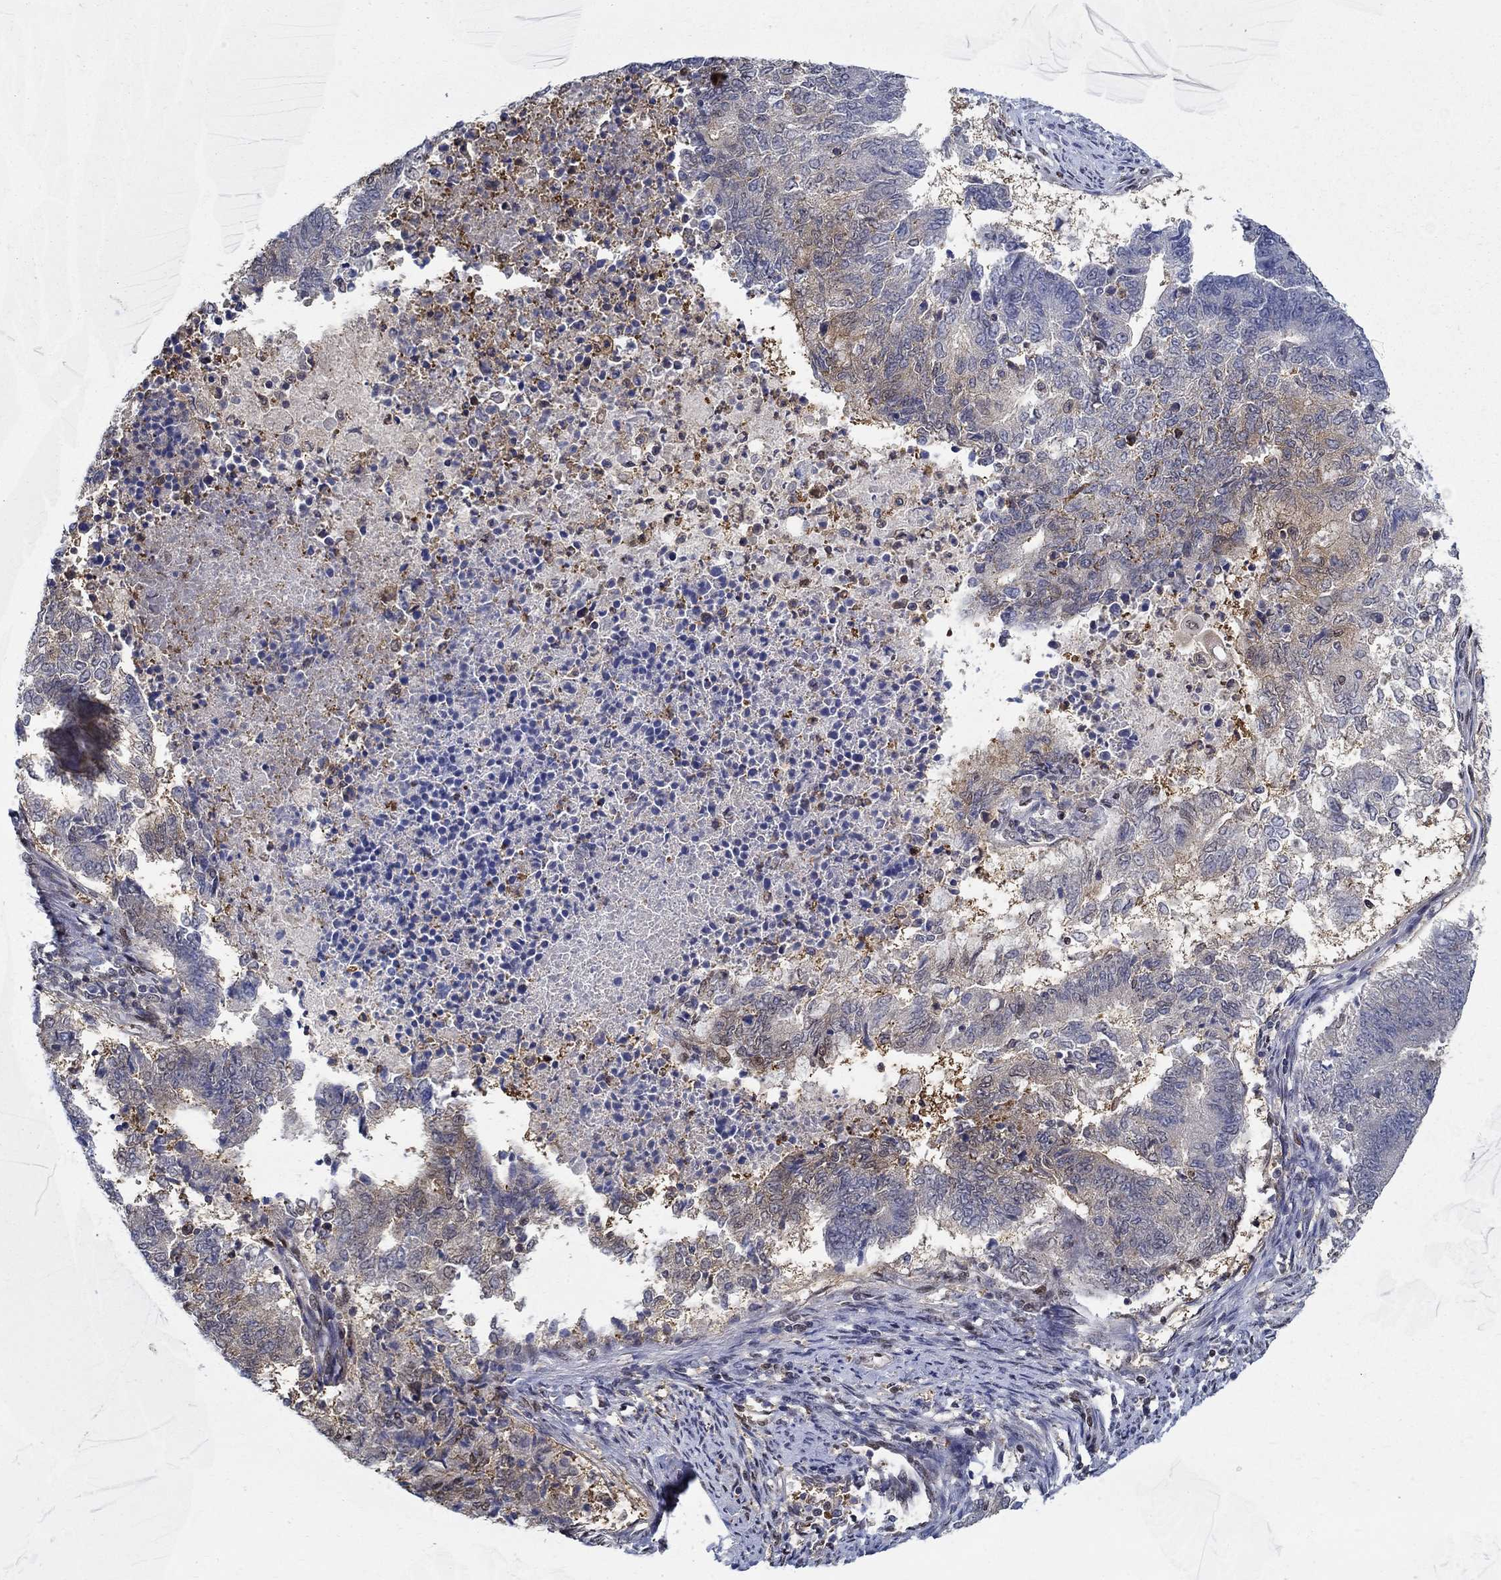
{"staining": {"intensity": "weak", "quantity": "25%-75%", "location": "cytoplasmic/membranous"}, "tissue": "endometrial cancer", "cell_type": "Tumor cells", "image_type": "cancer", "snomed": [{"axis": "morphology", "description": "Adenocarcinoma, NOS"}, {"axis": "topography", "description": "Endometrium"}], "caption": "Weak cytoplasmic/membranous protein positivity is appreciated in about 25%-75% of tumor cells in adenocarcinoma (endometrial). (DAB = brown stain, brightfield microscopy at high magnification).", "gene": "ZNF594", "patient": {"sex": "female", "age": 65}}